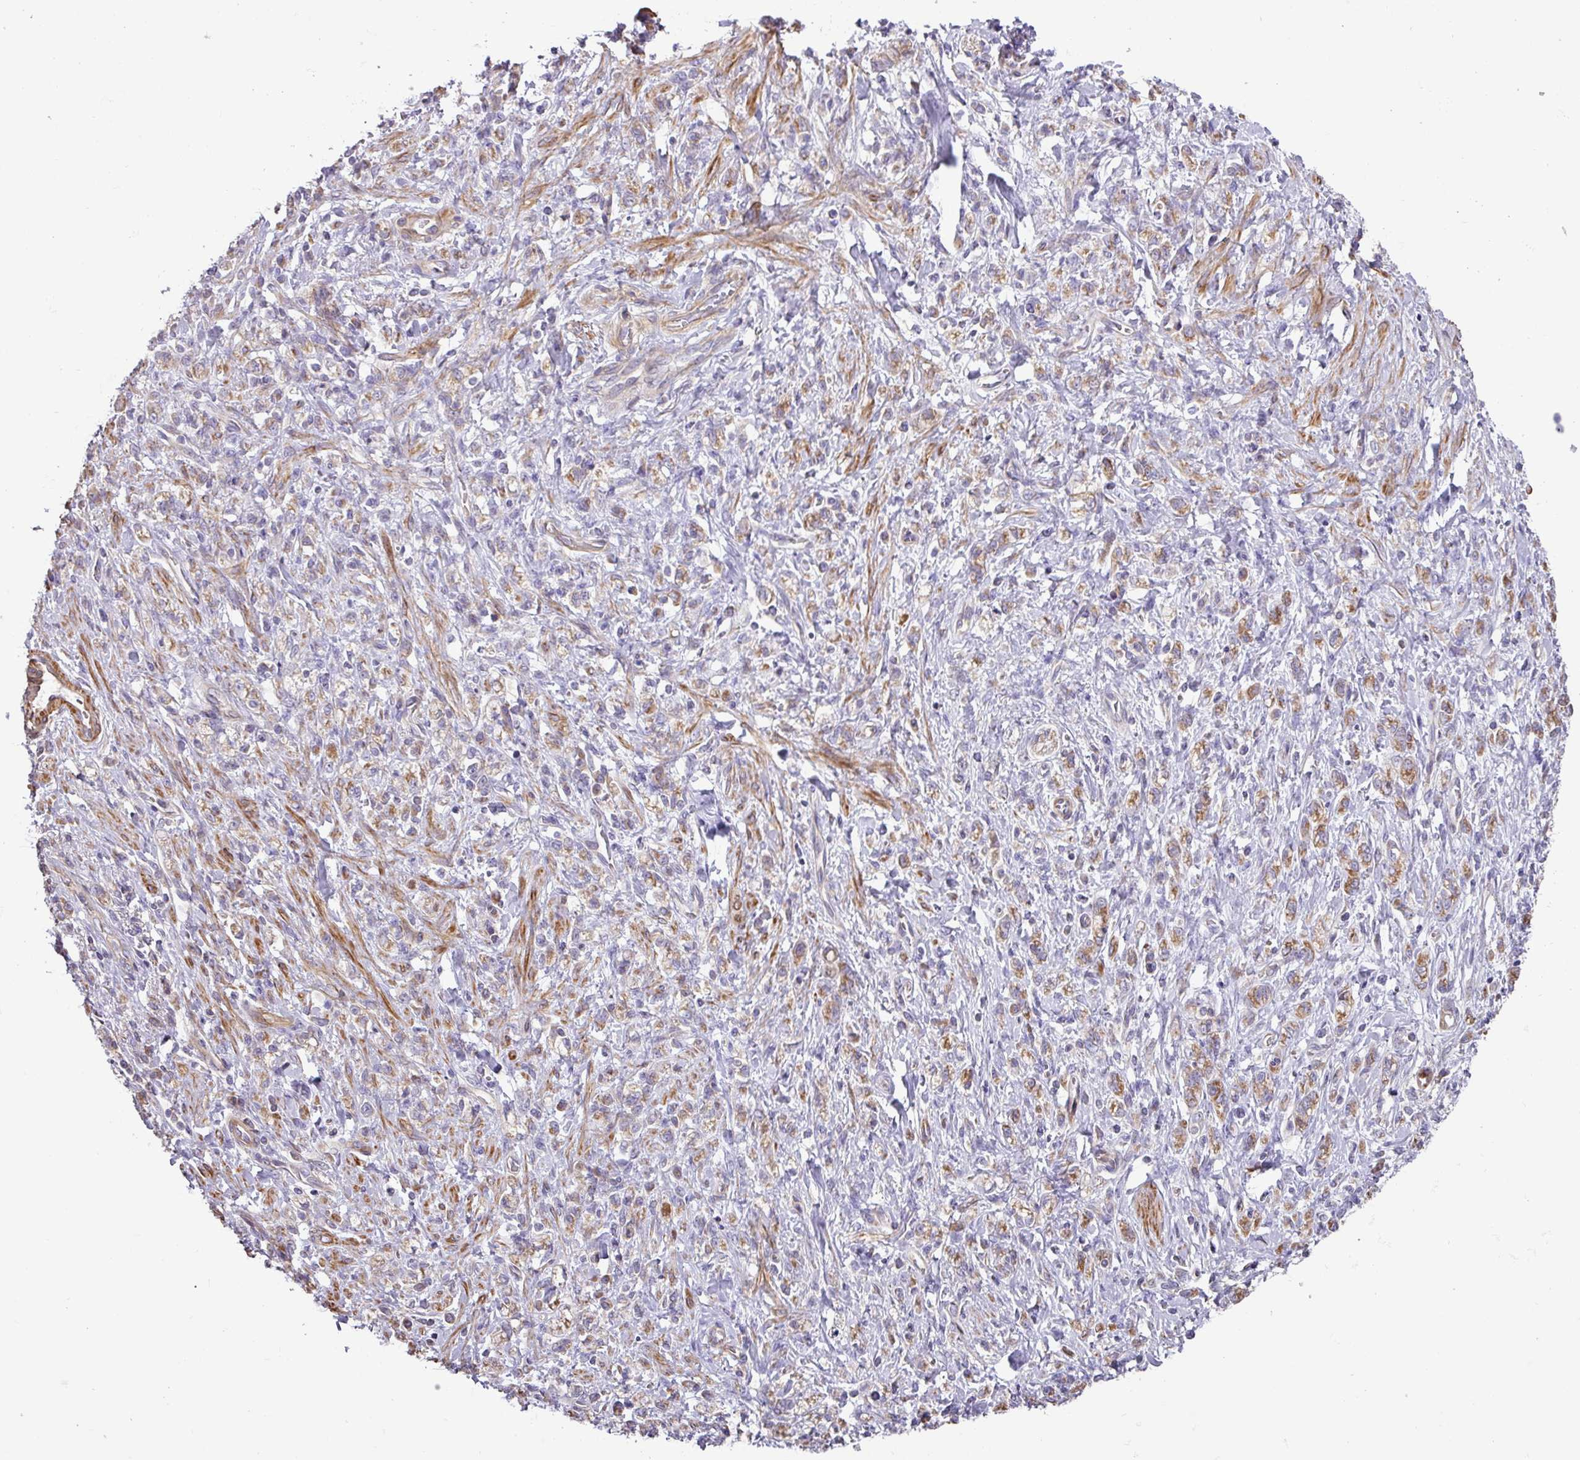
{"staining": {"intensity": "moderate", "quantity": "25%-75%", "location": "cytoplasmic/membranous"}, "tissue": "stomach cancer", "cell_type": "Tumor cells", "image_type": "cancer", "snomed": [{"axis": "morphology", "description": "Adenocarcinoma, NOS"}, {"axis": "topography", "description": "Stomach"}], "caption": "Protein analysis of adenocarcinoma (stomach) tissue shows moderate cytoplasmic/membranous staining in approximately 25%-75% of tumor cells.", "gene": "MRRF", "patient": {"sex": "male", "age": 77}}